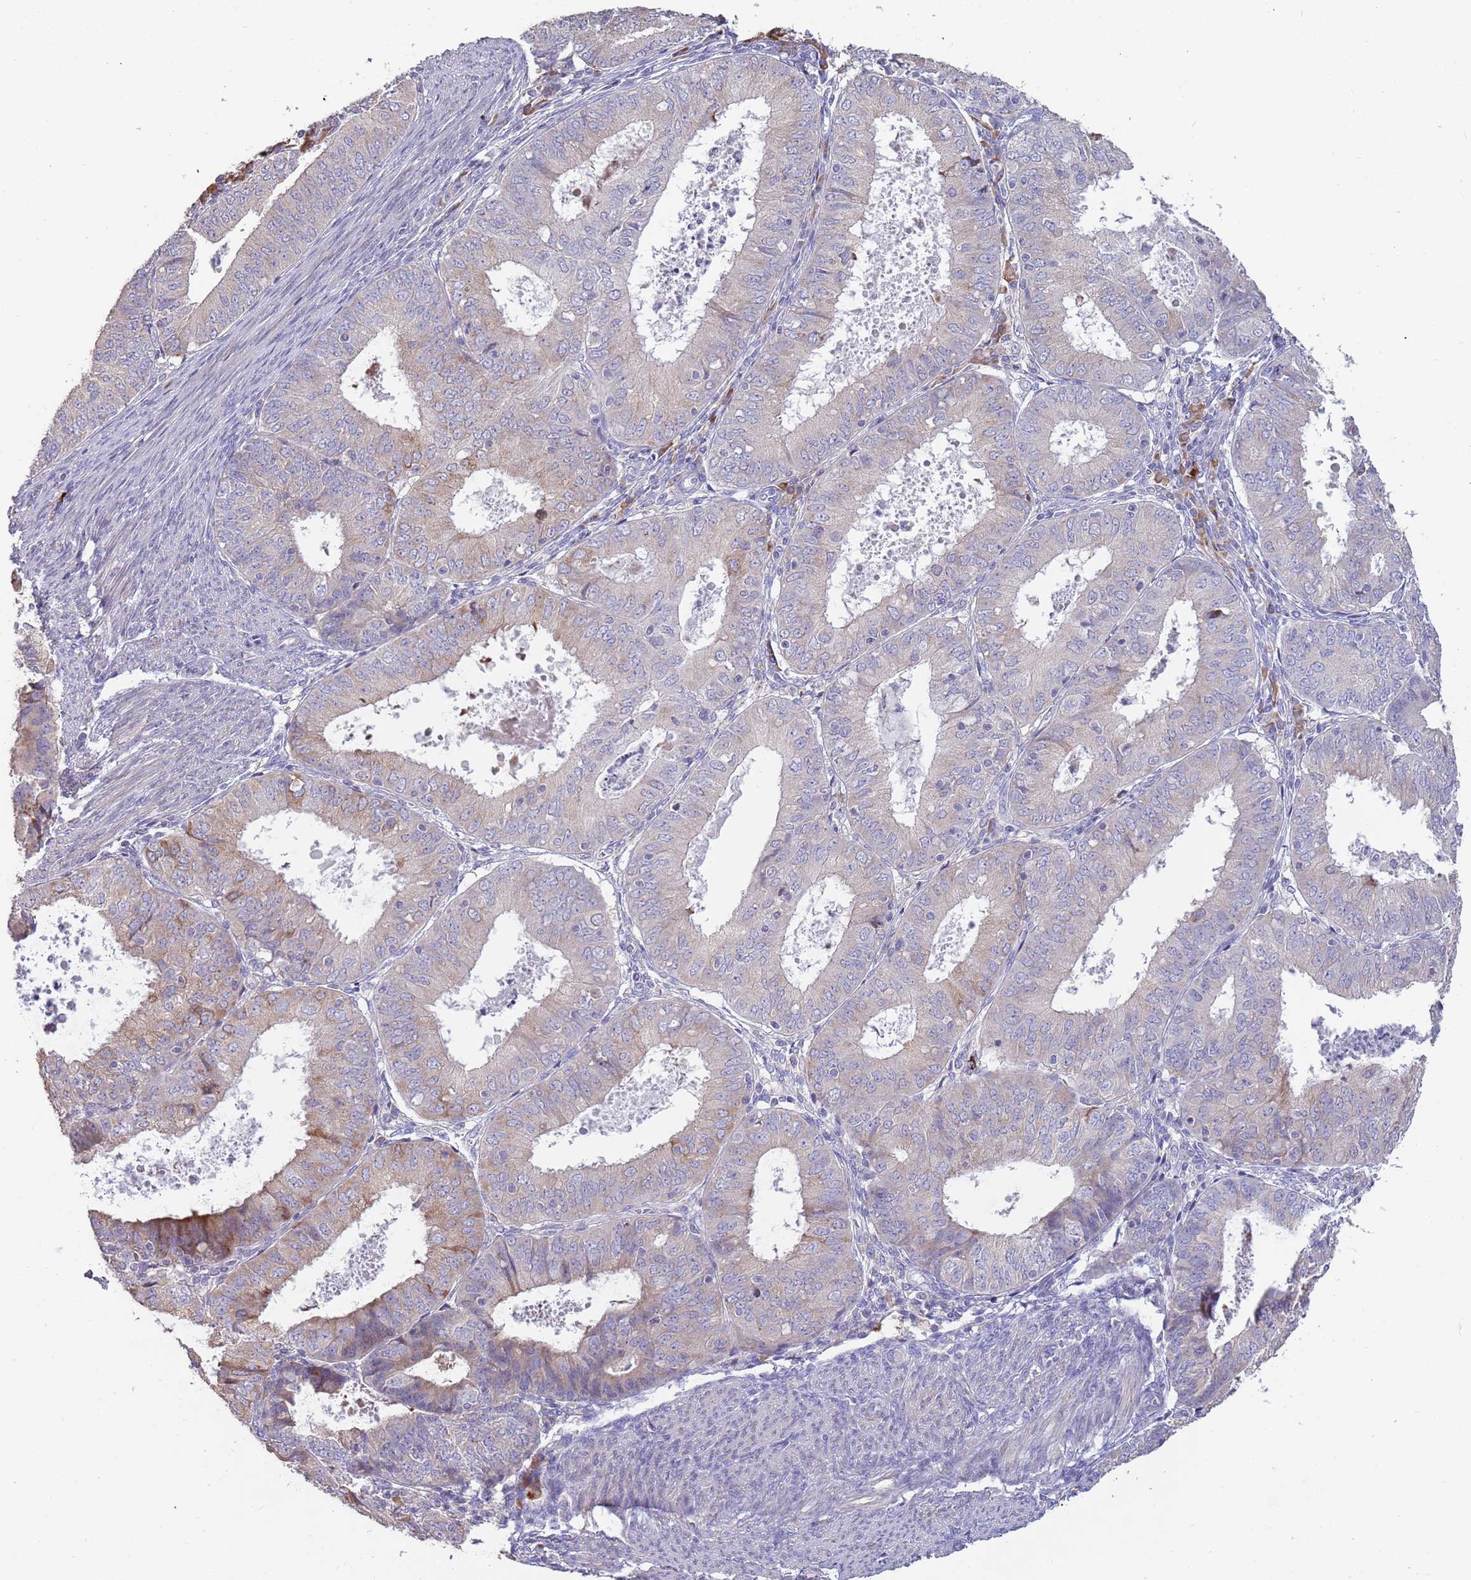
{"staining": {"intensity": "moderate", "quantity": "<25%", "location": "cytoplasmic/membranous"}, "tissue": "endometrial cancer", "cell_type": "Tumor cells", "image_type": "cancer", "snomed": [{"axis": "morphology", "description": "Adenocarcinoma, NOS"}, {"axis": "topography", "description": "Endometrium"}], "caption": "Human endometrial adenocarcinoma stained with a protein marker reveals moderate staining in tumor cells.", "gene": "SUSD1", "patient": {"sex": "female", "age": 57}}